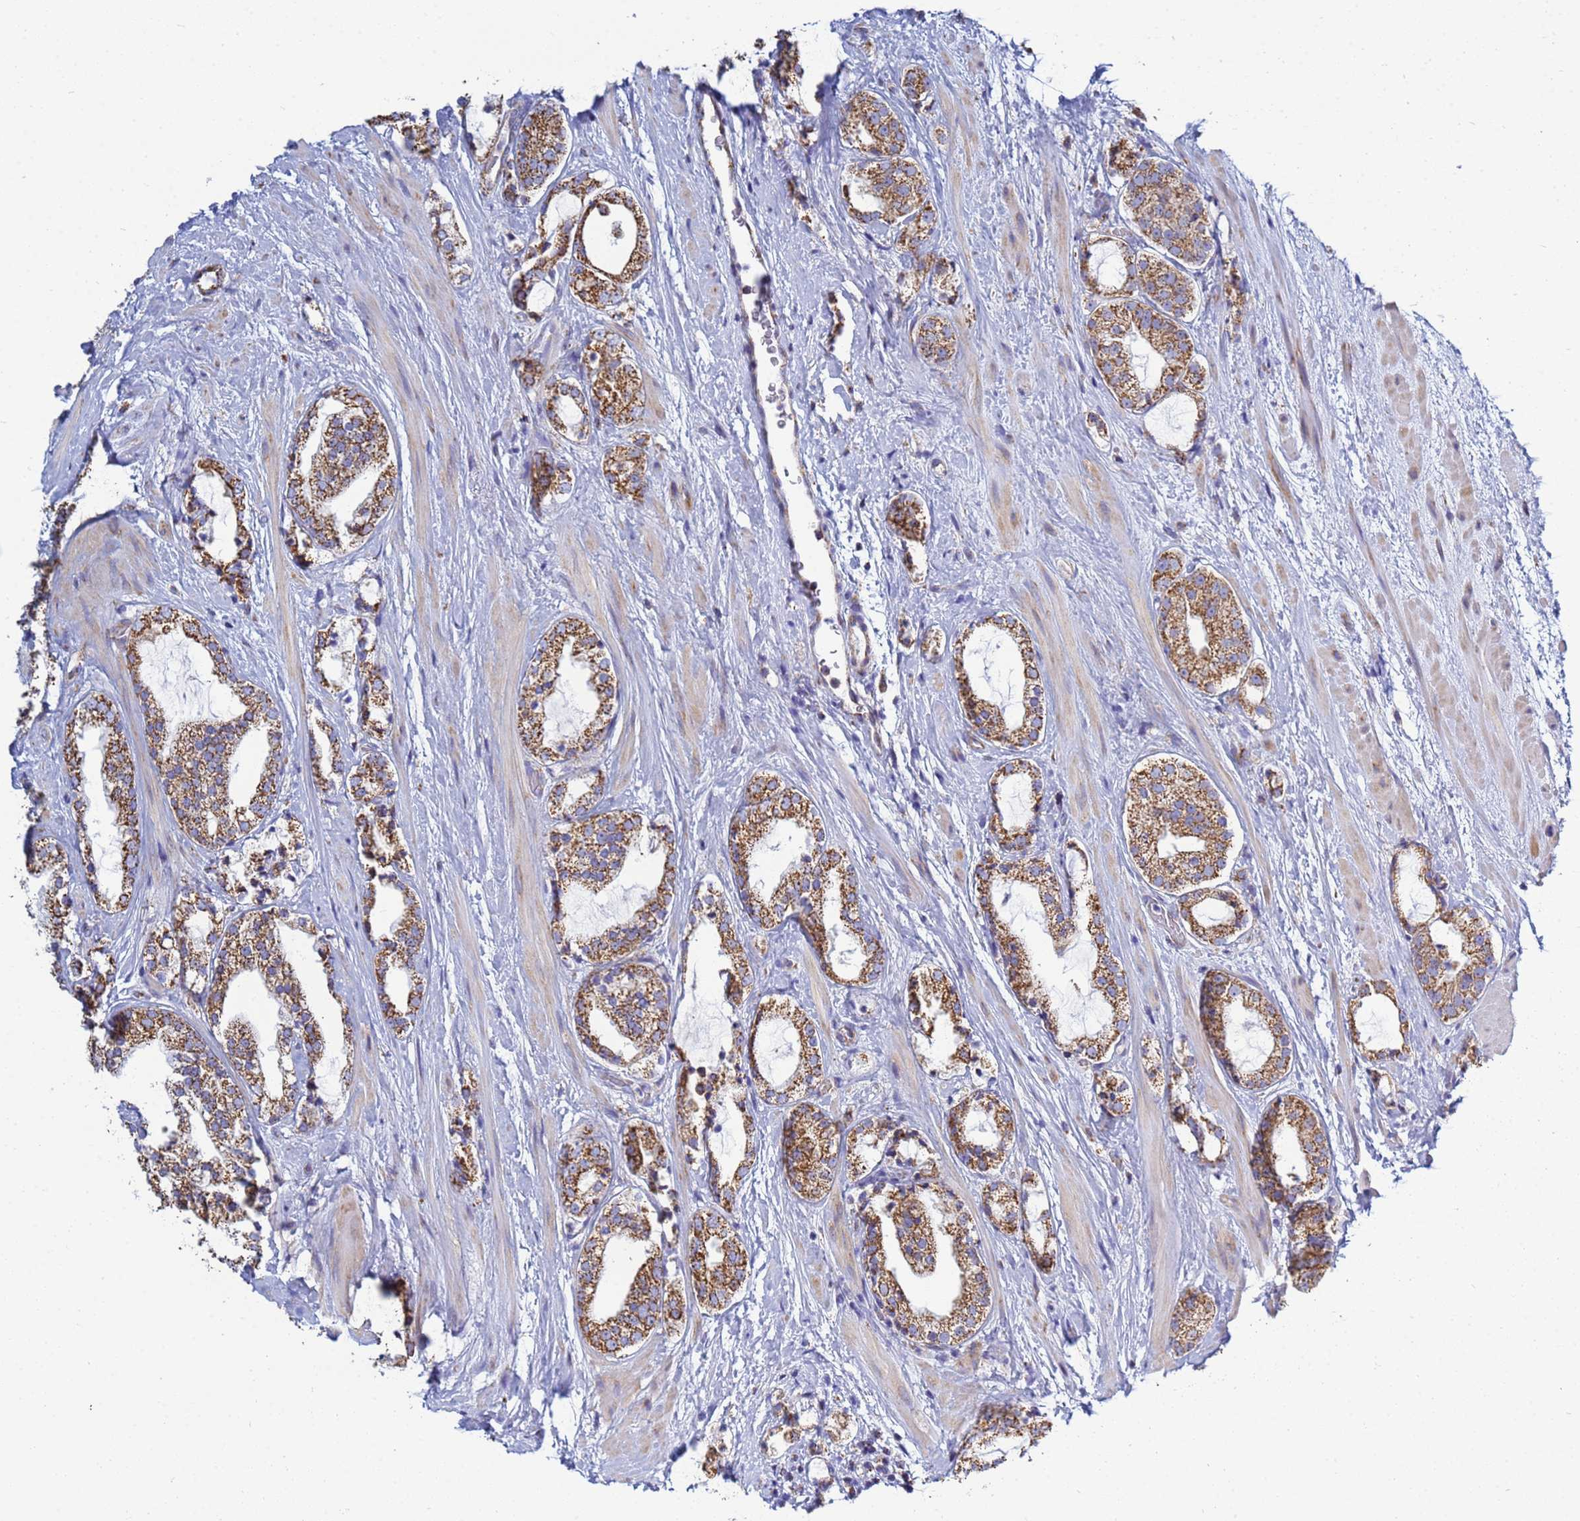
{"staining": {"intensity": "strong", "quantity": ">75%", "location": "cytoplasmic/membranous"}, "tissue": "prostate cancer", "cell_type": "Tumor cells", "image_type": "cancer", "snomed": [{"axis": "morphology", "description": "Adenocarcinoma, High grade"}, {"axis": "topography", "description": "Prostate"}], "caption": "DAB (3,3'-diaminobenzidine) immunohistochemical staining of human prostate high-grade adenocarcinoma reveals strong cytoplasmic/membranous protein expression in approximately >75% of tumor cells.", "gene": "COQ4", "patient": {"sex": "male", "age": 64}}